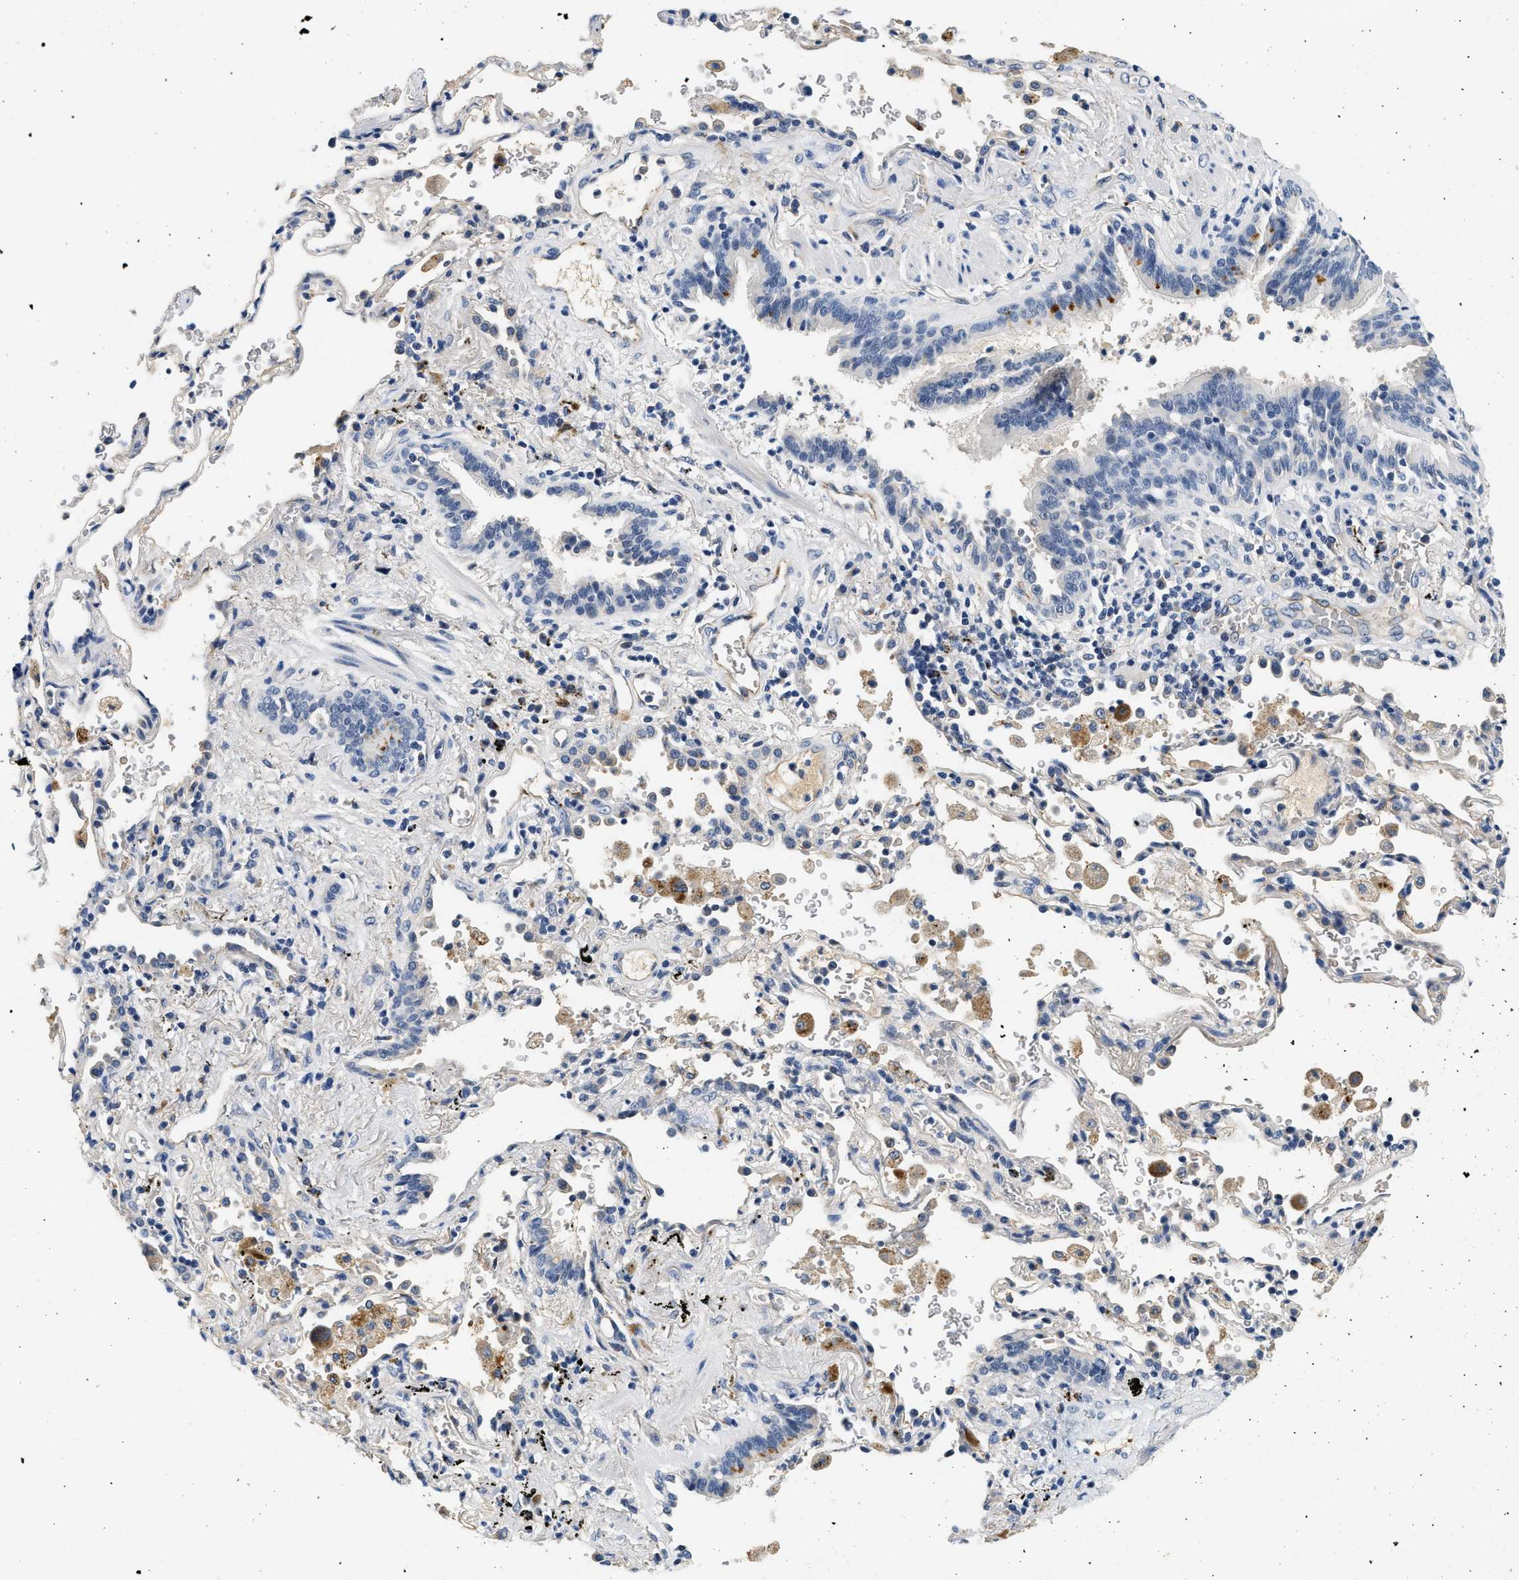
{"staining": {"intensity": "negative", "quantity": "none", "location": "none"}, "tissue": "lung cancer", "cell_type": "Tumor cells", "image_type": "cancer", "snomed": [{"axis": "morphology", "description": "Adenocarcinoma, NOS"}, {"axis": "topography", "description": "Lung"}], "caption": "This is an IHC photomicrograph of lung cancer (adenocarcinoma). There is no positivity in tumor cells.", "gene": "MED22", "patient": {"sex": "male", "age": 64}}